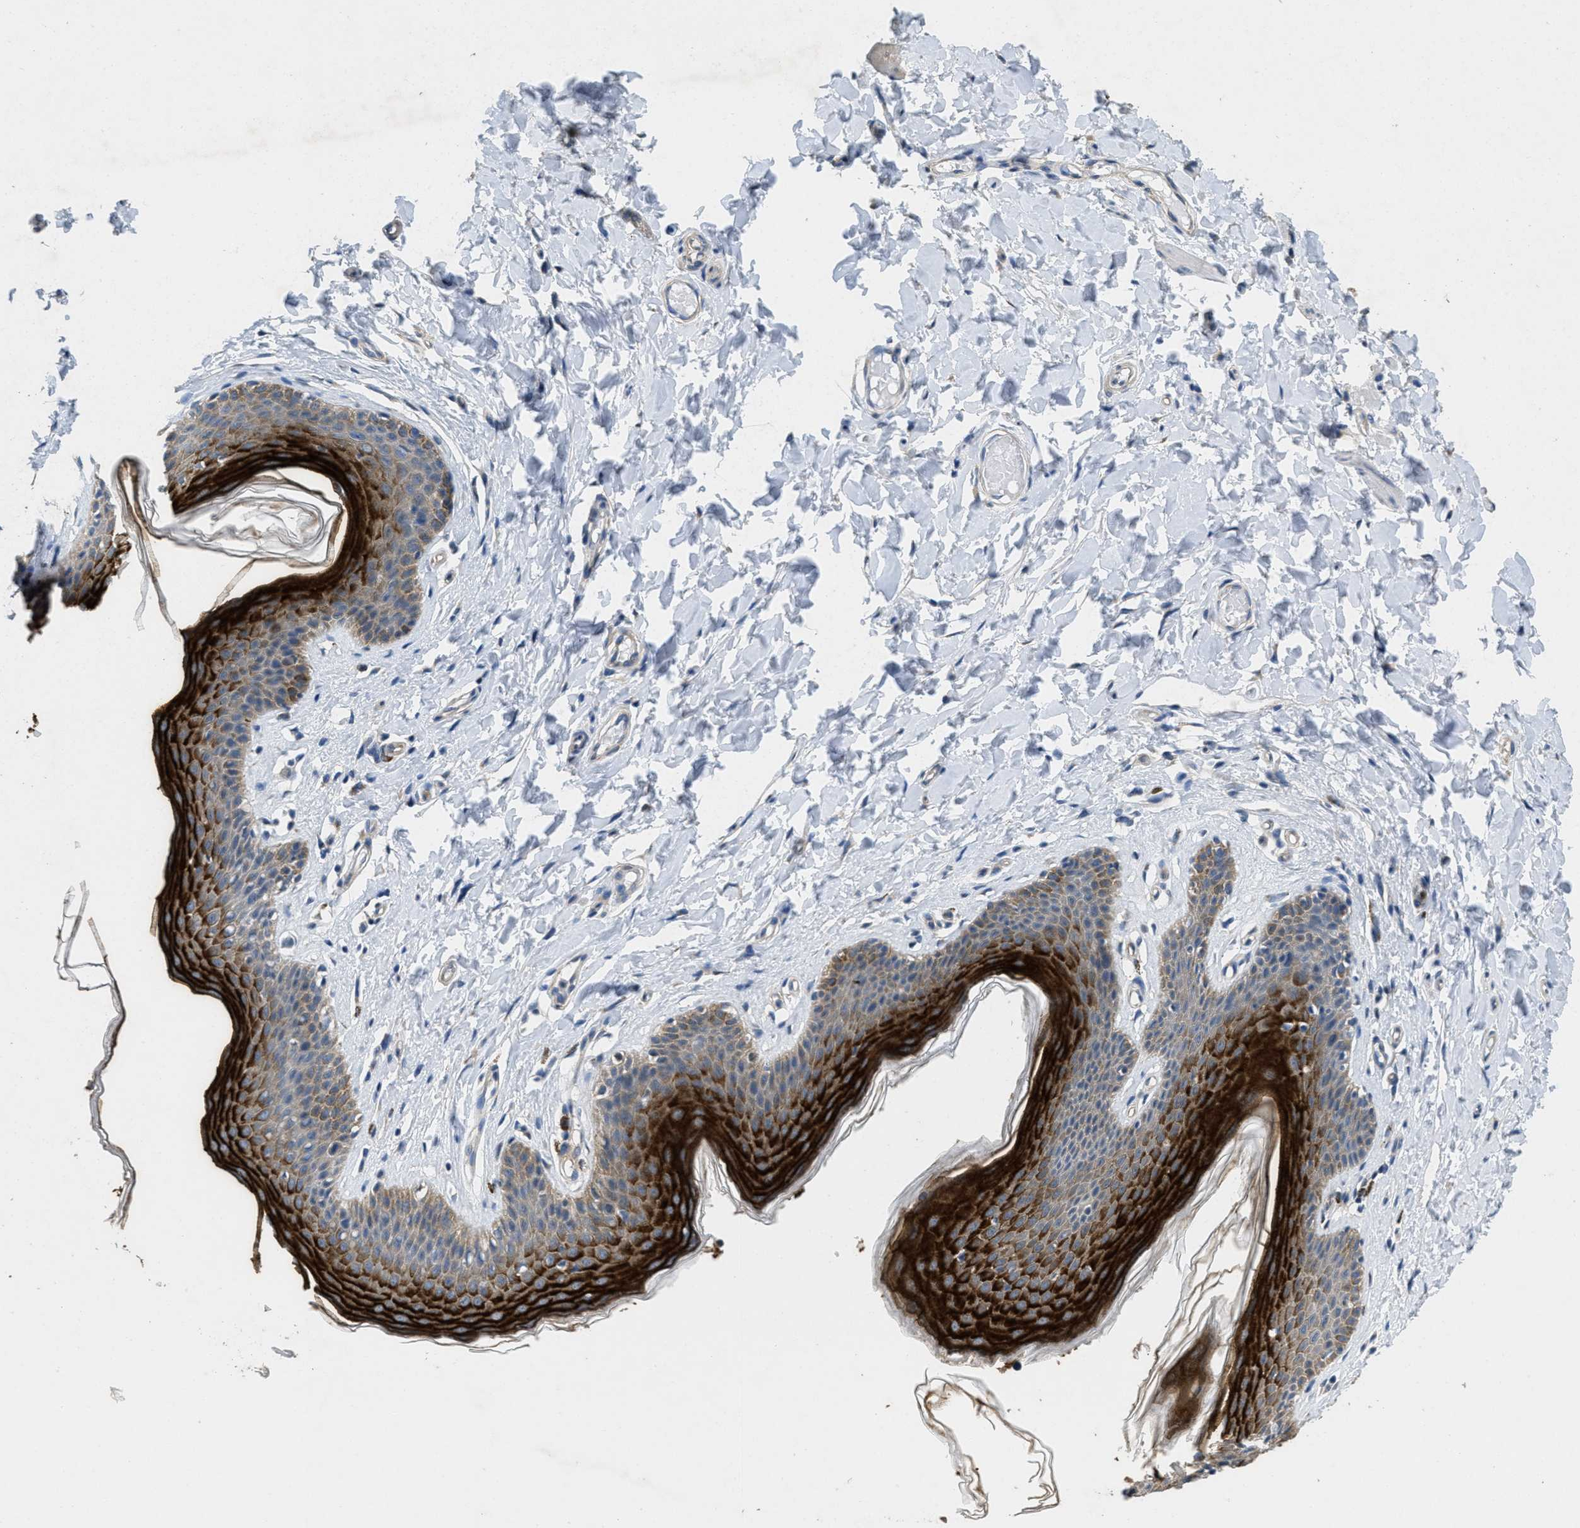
{"staining": {"intensity": "strong", "quantity": "25%-75%", "location": "cytoplasmic/membranous"}, "tissue": "skin", "cell_type": "Epidermal cells", "image_type": "normal", "snomed": [{"axis": "morphology", "description": "Normal tissue, NOS"}, {"axis": "topography", "description": "Vulva"}], "caption": "About 25%-75% of epidermal cells in benign skin show strong cytoplasmic/membranous protein expression as visualized by brown immunohistochemical staining.", "gene": "TOMM70", "patient": {"sex": "female", "age": 66}}